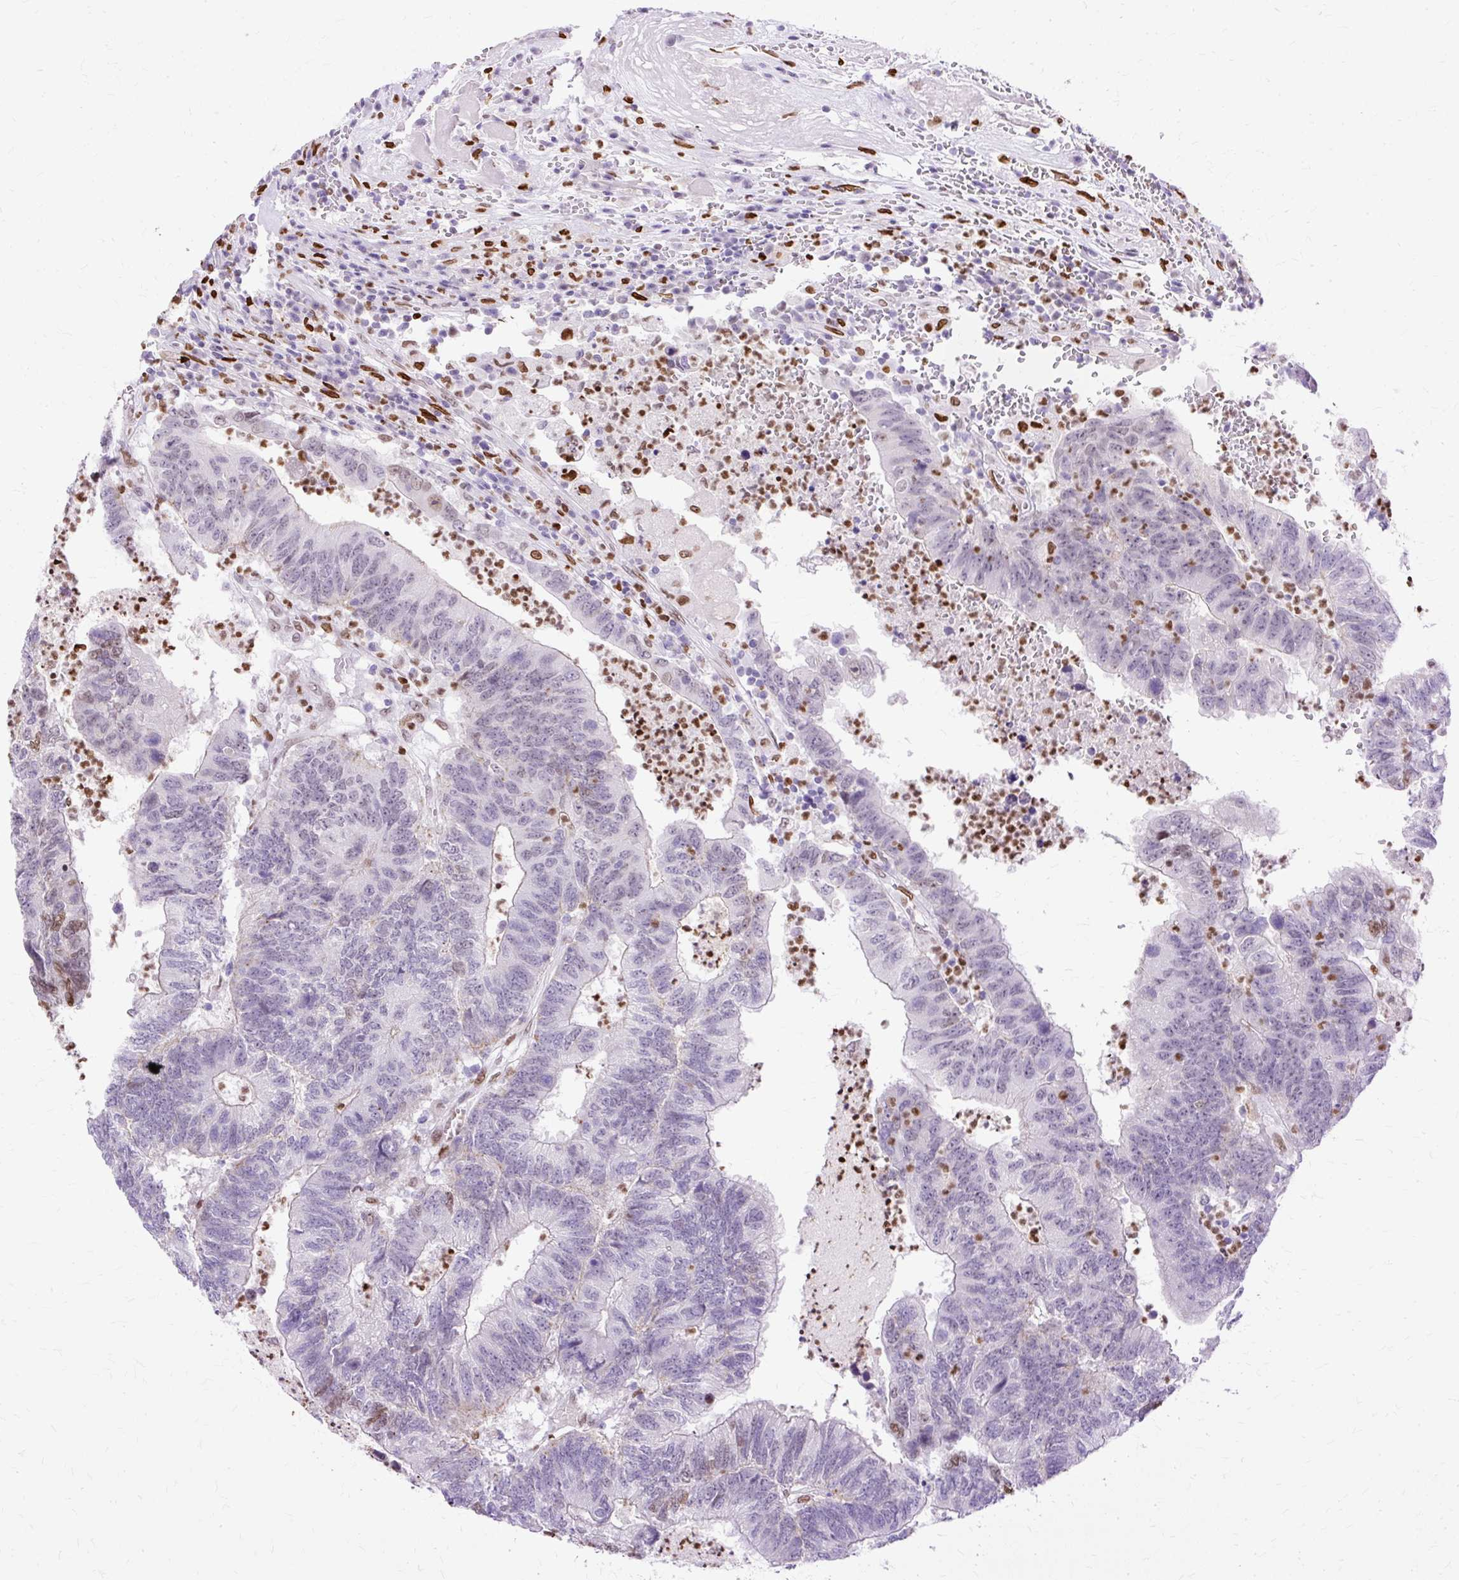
{"staining": {"intensity": "moderate", "quantity": "<25%", "location": "nuclear"}, "tissue": "colorectal cancer", "cell_type": "Tumor cells", "image_type": "cancer", "snomed": [{"axis": "morphology", "description": "Adenocarcinoma, NOS"}, {"axis": "topography", "description": "Colon"}], "caption": "This is a histology image of immunohistochemistry (IHC) staining of colorectal cancer (adenocarcinoma), which shows moderate staining in the nuclear of tumor cells.", "gene": "TMEM184C", "patient": {"sex": "female", "age": 48}}